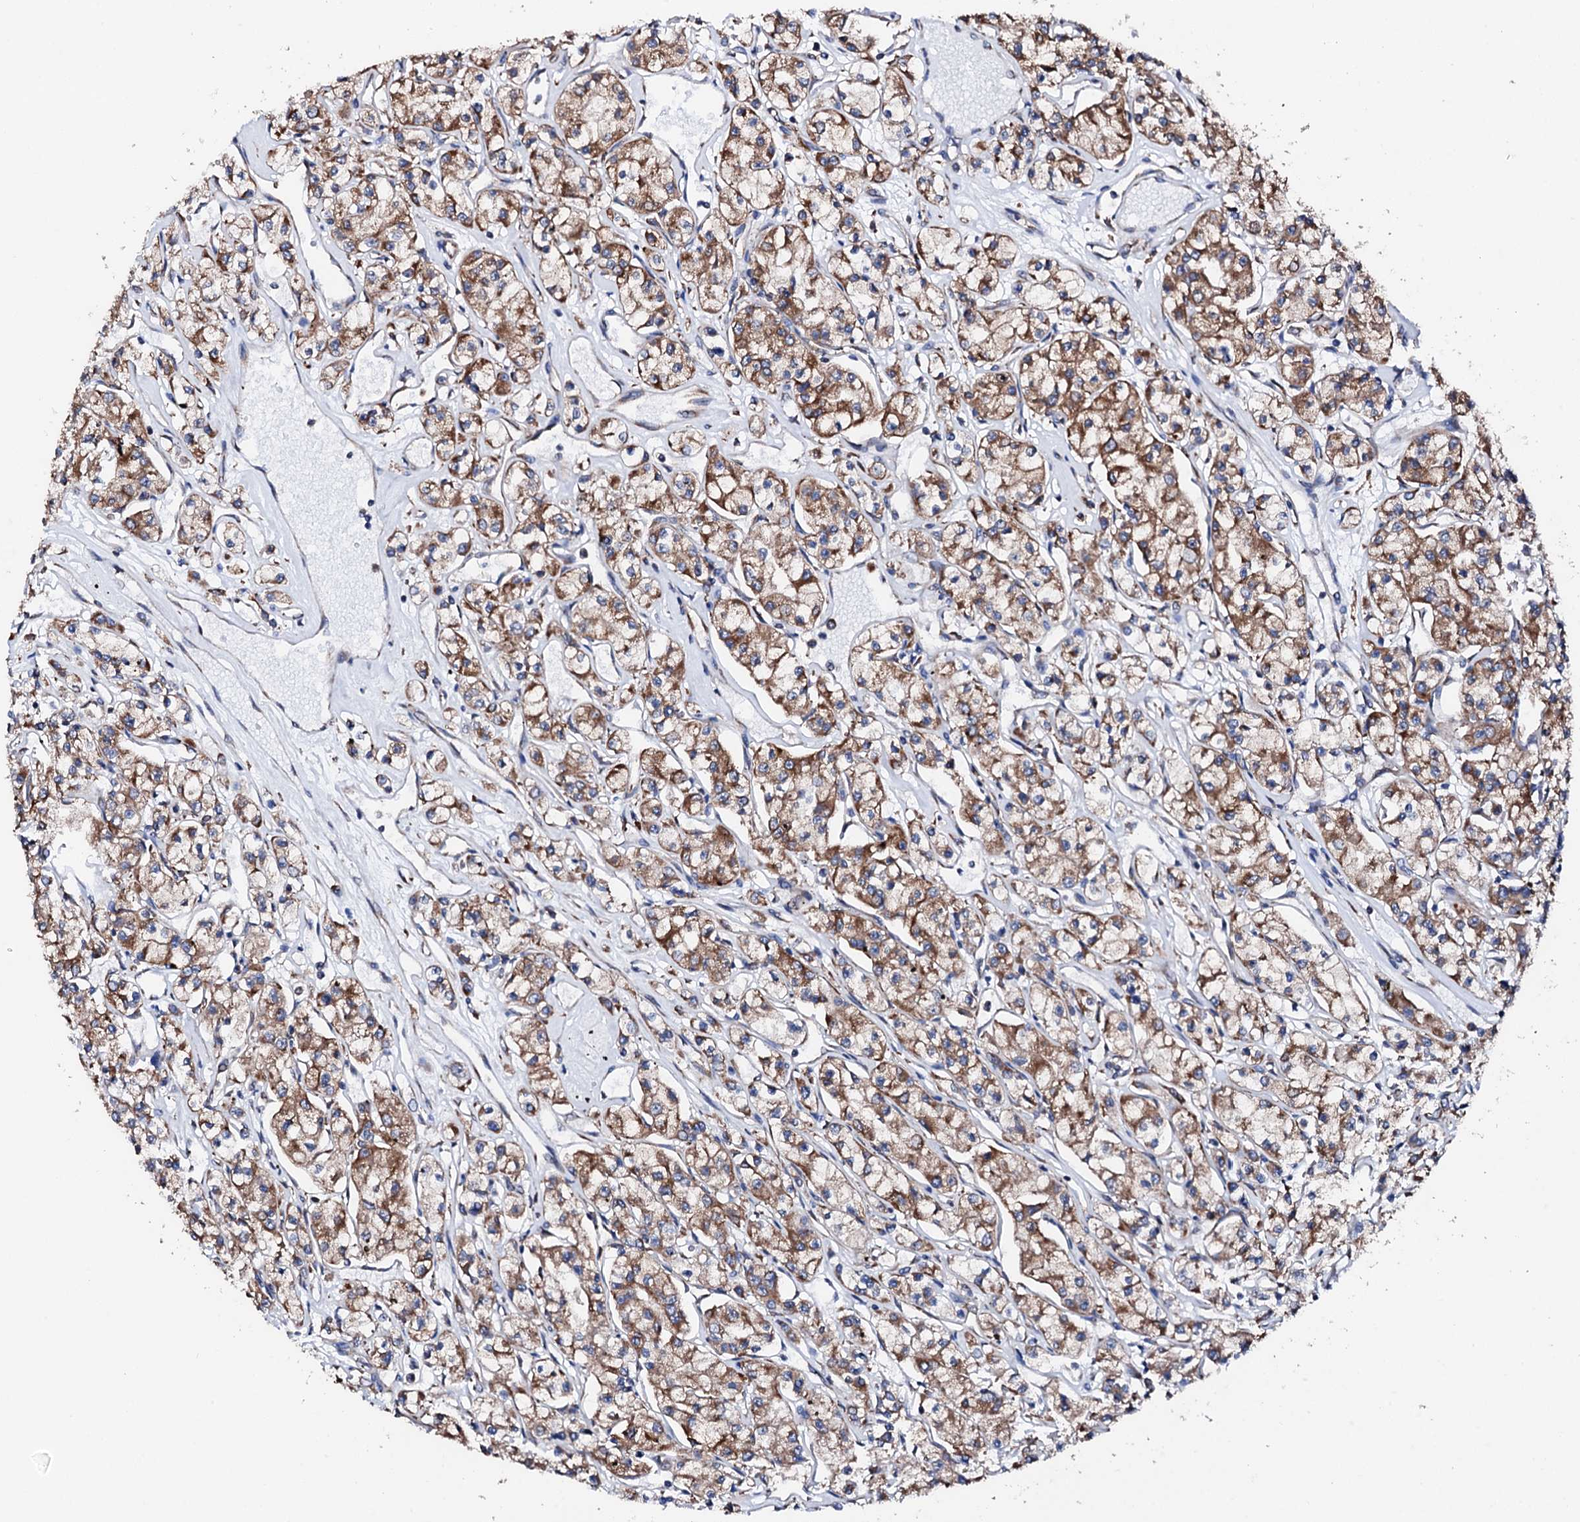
{"staining": {"intensity": "strong", "quantity": ">75%", "location": "cytoplasmic/membranous"}, "tissue": "renal cancer", "cell_type": "Tumor cells", "image_type": "cancer", "snomed": [{"axis": "morphology", "description": "Adenocarcinoma, NOS"}, {"axis": "topography", "description": "Kidney"}], "caption": "Immunohistochemical staining of human adenocarcinoma (renal) reveals high levels of strong cytoplasmic/membranous positivity in approximately >75% of tumor cells.", "gene": "AMDHD1", "patient": {"sex": "female", "age": 59}}